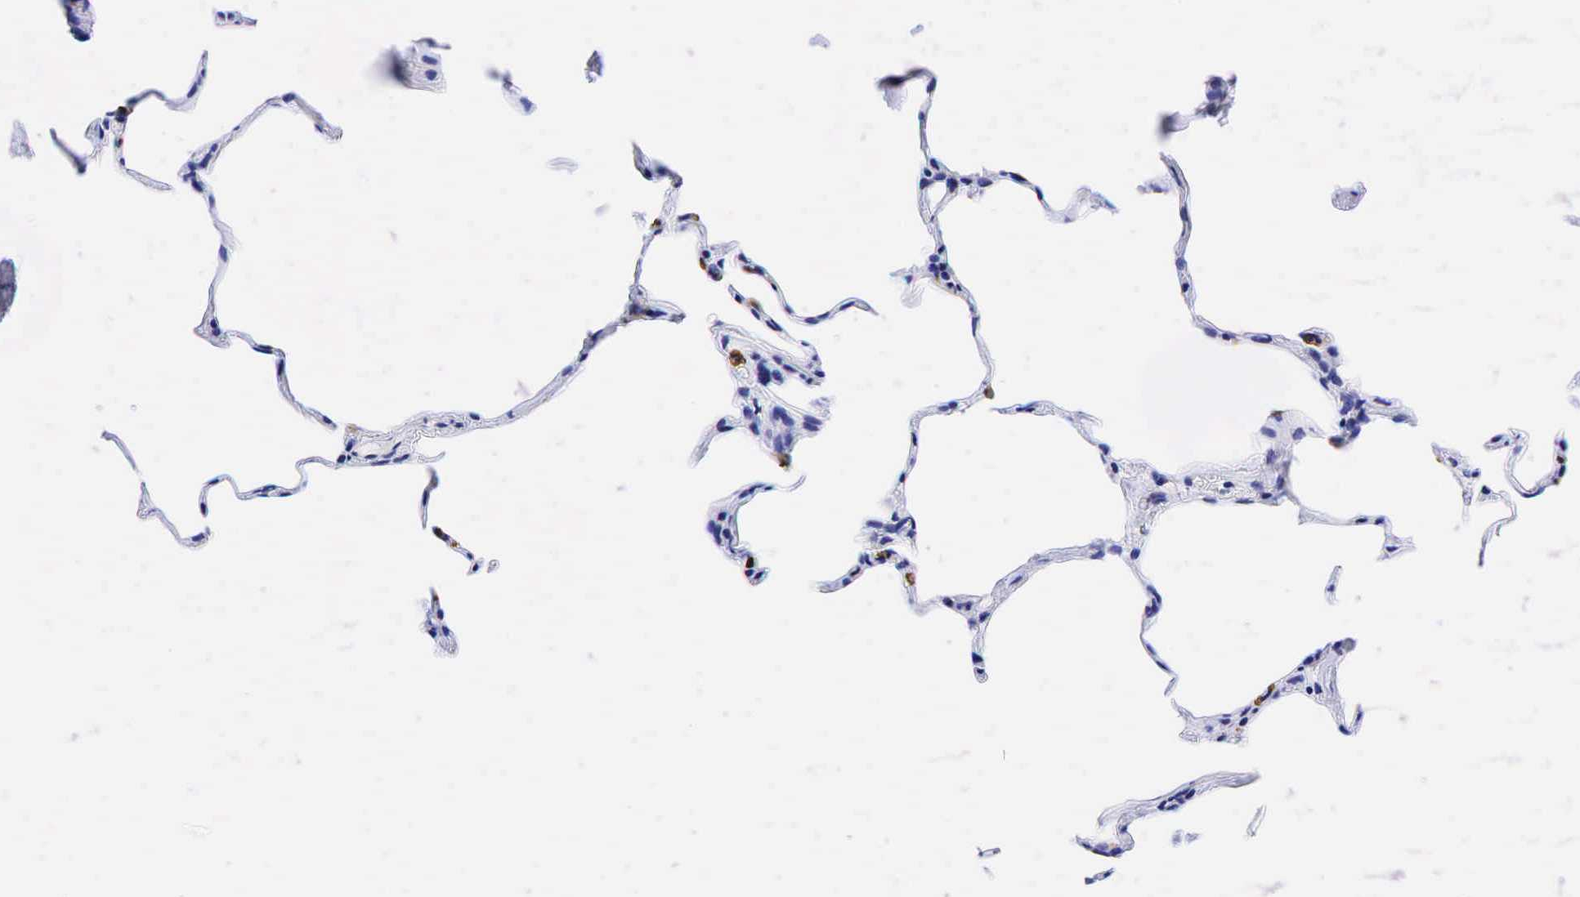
{"staining": {"intensity": "negative", "quantity": "none", "location": "none"}, "tissue": "lung", "cell_type": "Alveolar cells", "image_type": "normal", "snomed": [{"axis": "morphology", "description": "Normal tissue, NOS"}, {"axis": "topography", "description": "Lung"}], "caption": "An immunohistochemistry (IHC) photomicrograph of benign lung is shown. There is no staining in alveolar cells of lung. Brightfield microscopy of immunohistochemistry (IHC) stained with DAB (3,3'-diaminobenzidine) (brown) and hematoxylin (blue), captured at high magnification.", "gene": "FUT4", "patient": {"sex": "female", "age": 75}}